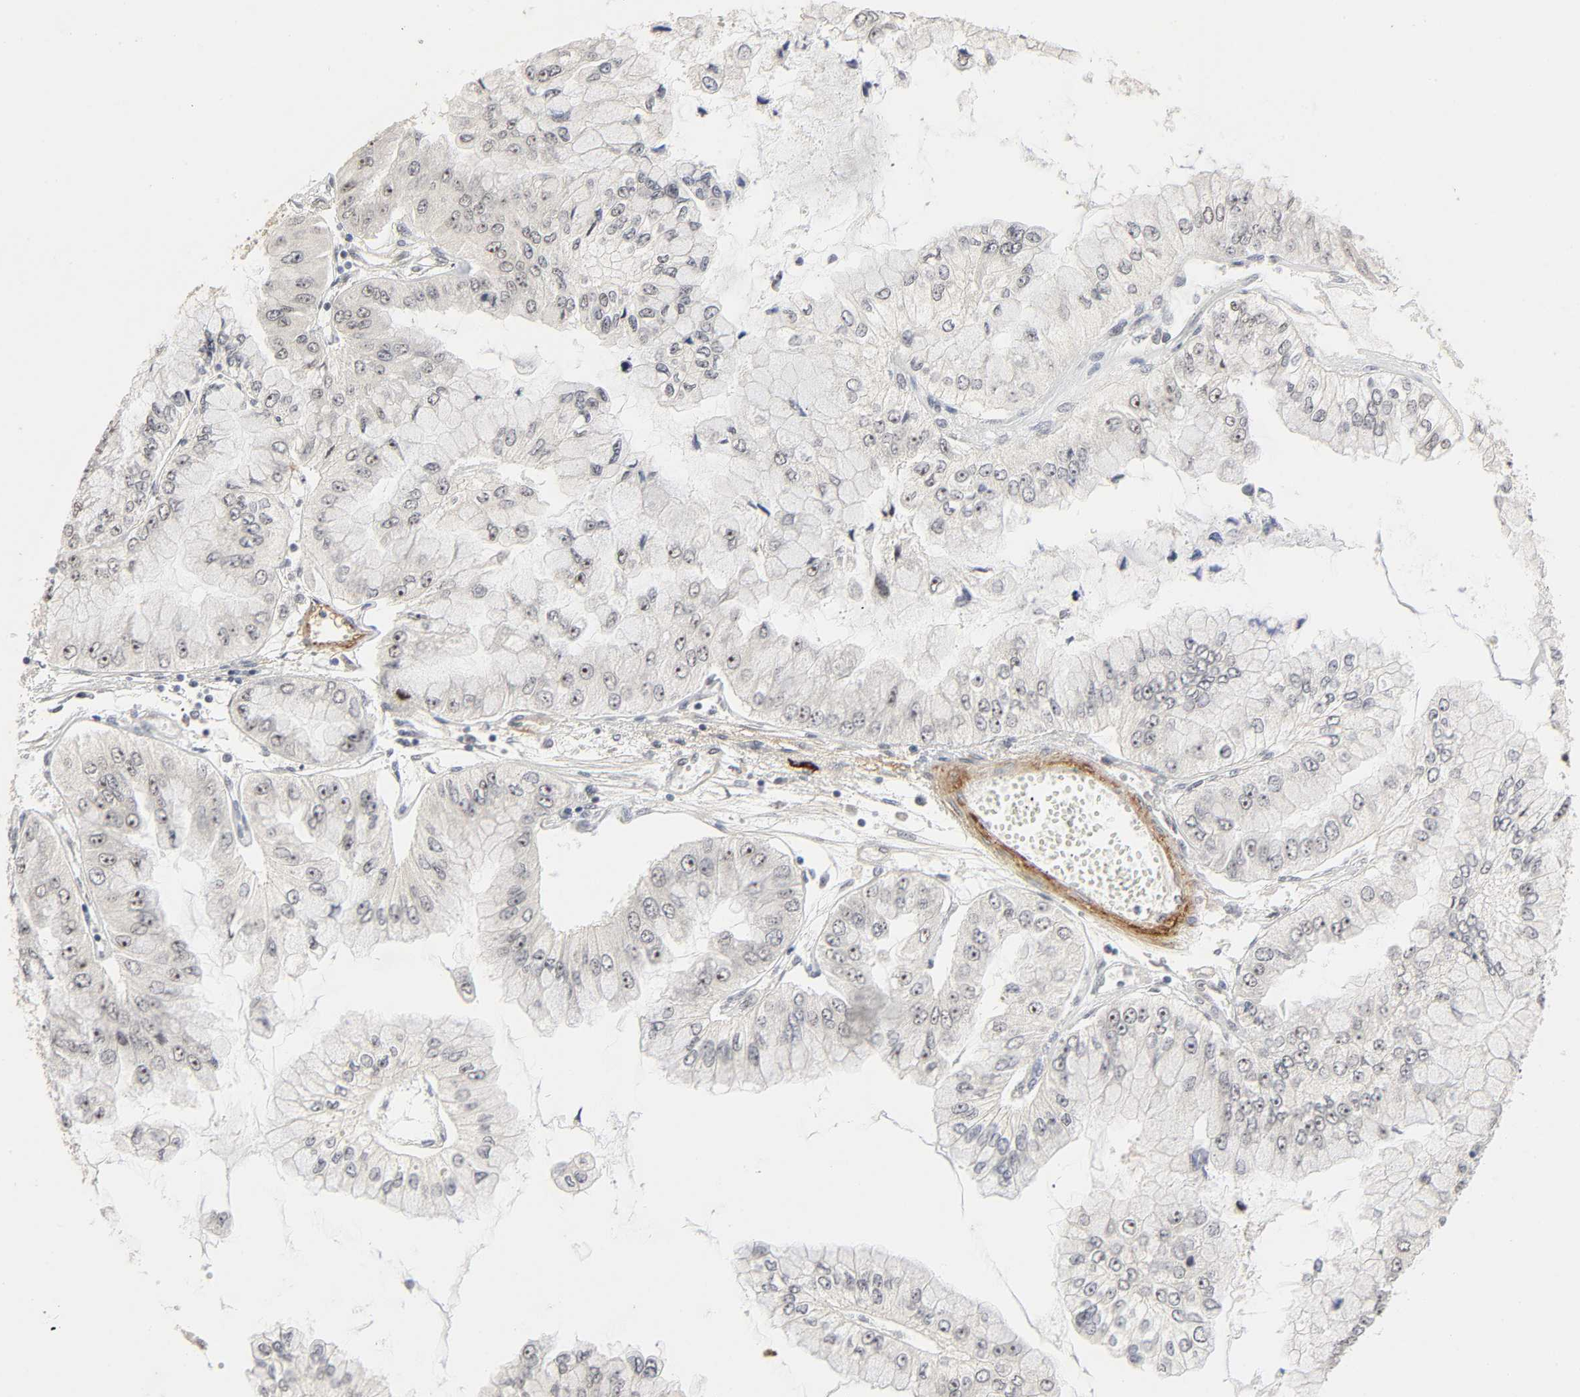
{"staining": {"intensity": "weak", "quantity": "<25%", "location": "nuclear"}, "tissue": "liver cancer", "cell_type": "Tumor cells", "image_type": "cancer", "snomed": [{"axis": "morphology", "description": "Cholangiocarcinoma"}, {"axis": "topography", "description": "Liver"}], "caption": "Histopathology image shows no significant protein positivity in tumor cells of cholangiocarcinoma (liver). The staining is performed using DAB brown chromogen with nuclei counter-stained in using hematoxylin.", "gene": "ZKSCAN8", "patient": {"sex": "female", "age": 79}}